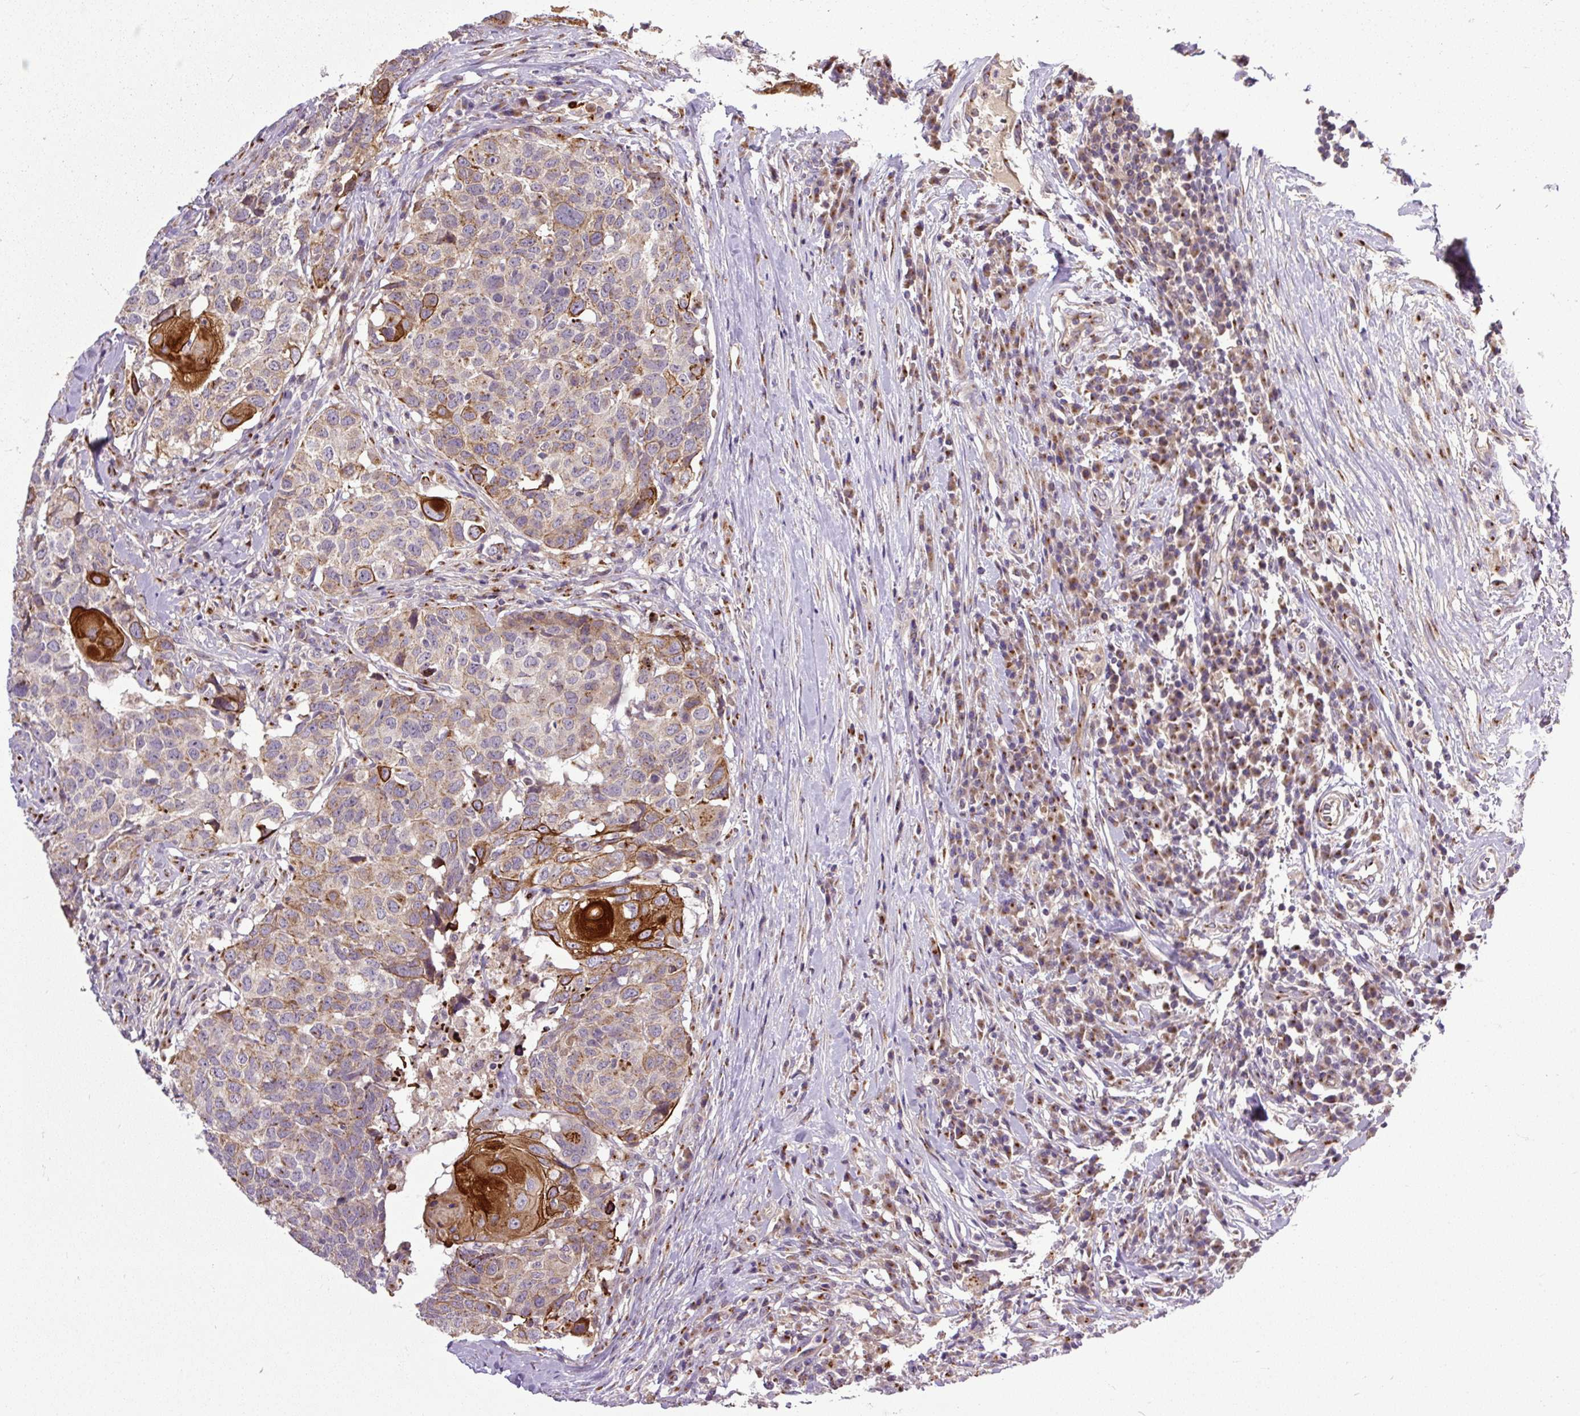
{"staining": {"intensity": "strong", "quantity": "<25%", "location": "cytoplasmic/membranous"}, "tissue": "head and neck cancer", "cell_type": "Tumor cells", "image_type": "cancer", "snomed": [{"axis": "morphology", "description": "Normal tissue, NOS"}, {"axis": "morphology", "description": "Squamous cell carcinoma, NOS"}, {"axis": "topography", "description": "Skeletal muscle"}, {"axis": "topography", "description": "Vascular tissue"}, {"axis": "topography", "description": "Peripheral nerve tissue"}, {"axis": "topography", "description": "Head-Neck"}], "caption": "Head and neck squamous cell carcinoma stained for a protein (brown) exhibits strong cytoplasmic/membranous positive staining in about <25% of tumor cells.", "gene": "MSMP", "patient": {"sex": "male", "age": 66}}